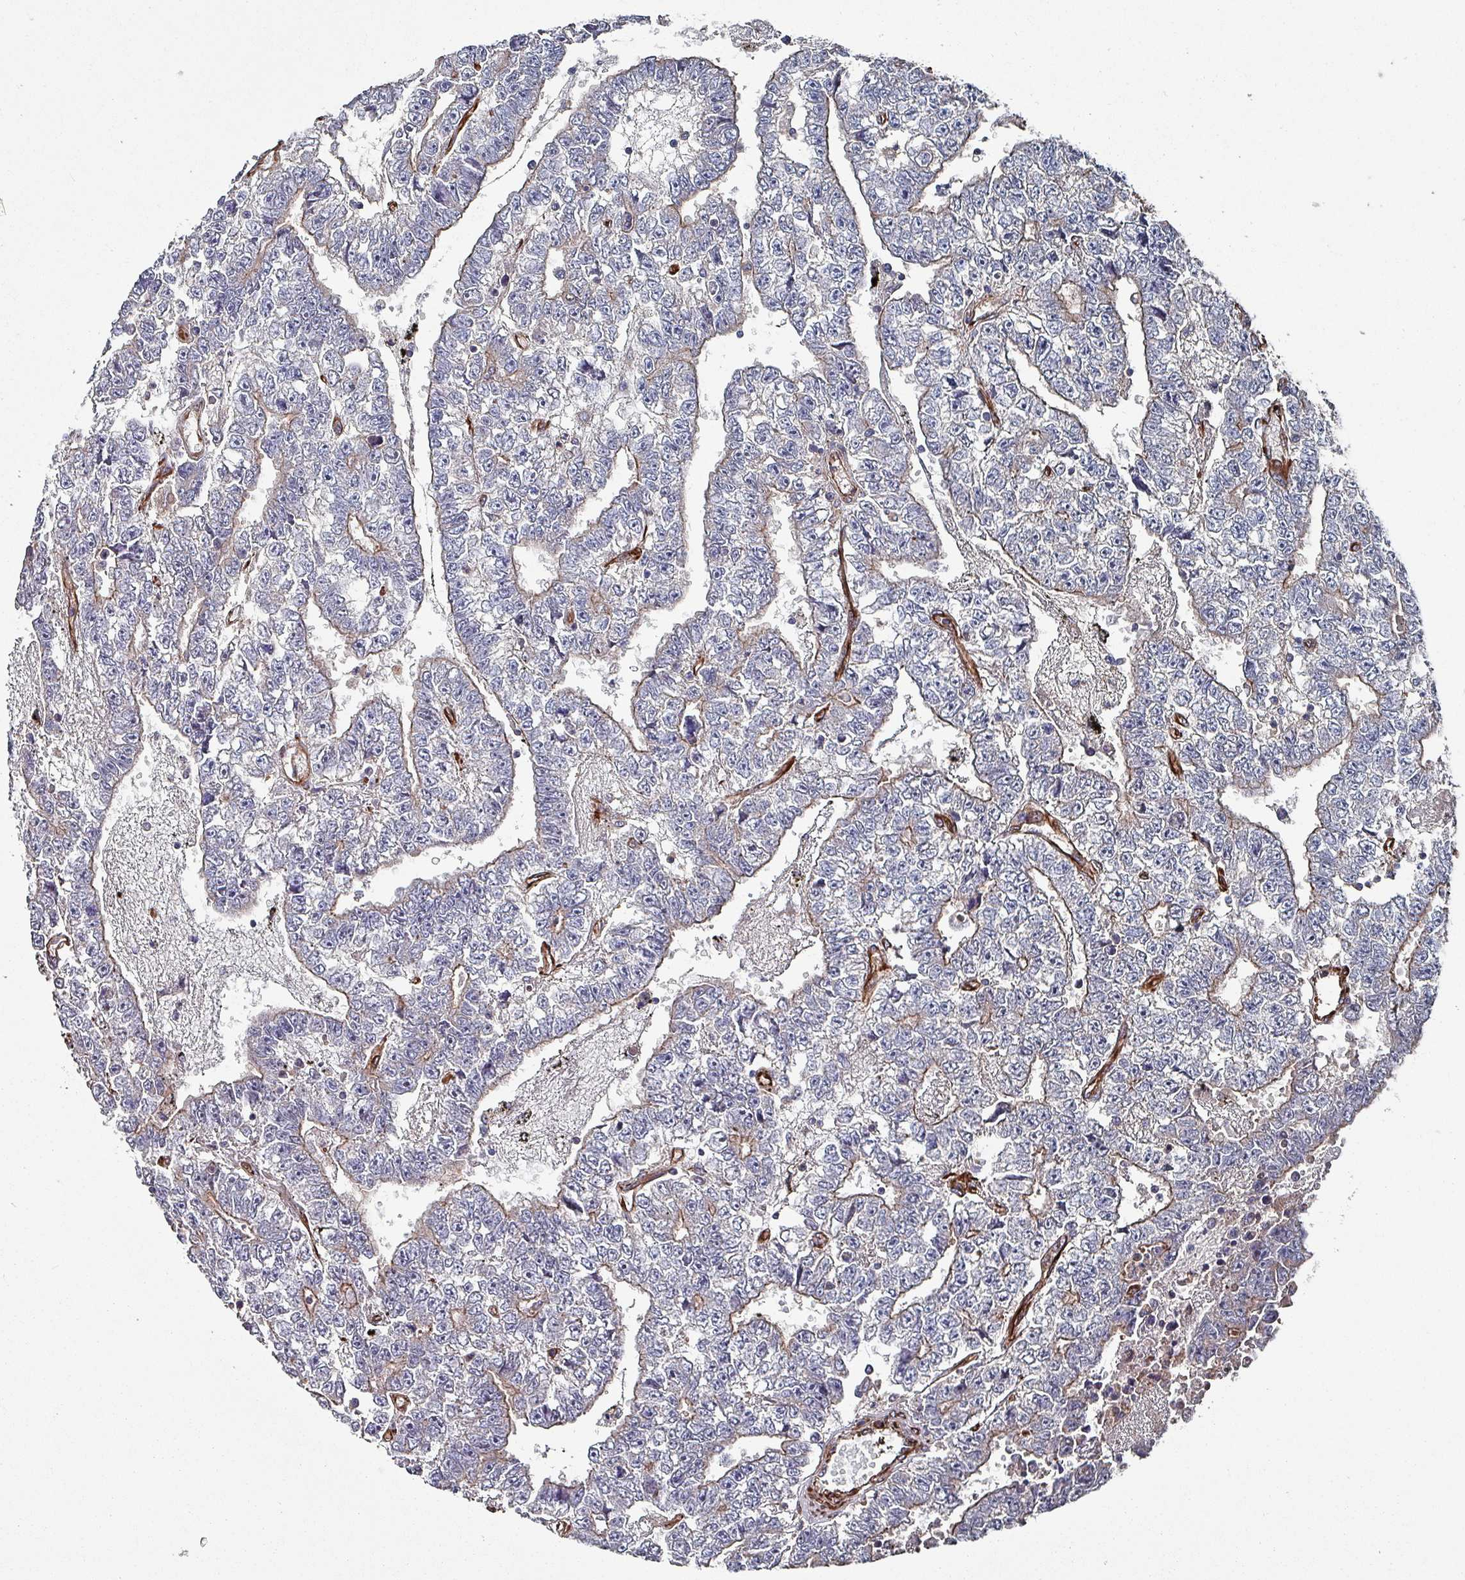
{"staining": {"intensity": "moderate", "quantity": "<25%", "location": "cytoplasmic/membranous"}, "tissue": "testis cancer", "cell_type": "Tumor cells", "image_type": "cancer", "snomed": [{"axis": "morphology", "description": "Carcinoma, Embryonal, NOS"}, {"axis": "topography", "description": "Testis"}], "caption": "Brown immunohistochemical staining in testis embryonal carcinoma exhibits moderate cytoplasmic/membranous staining in about <25% of tumor cells.", "gene": "ANO10", "patient": {"sex": "male", "age": 25}}